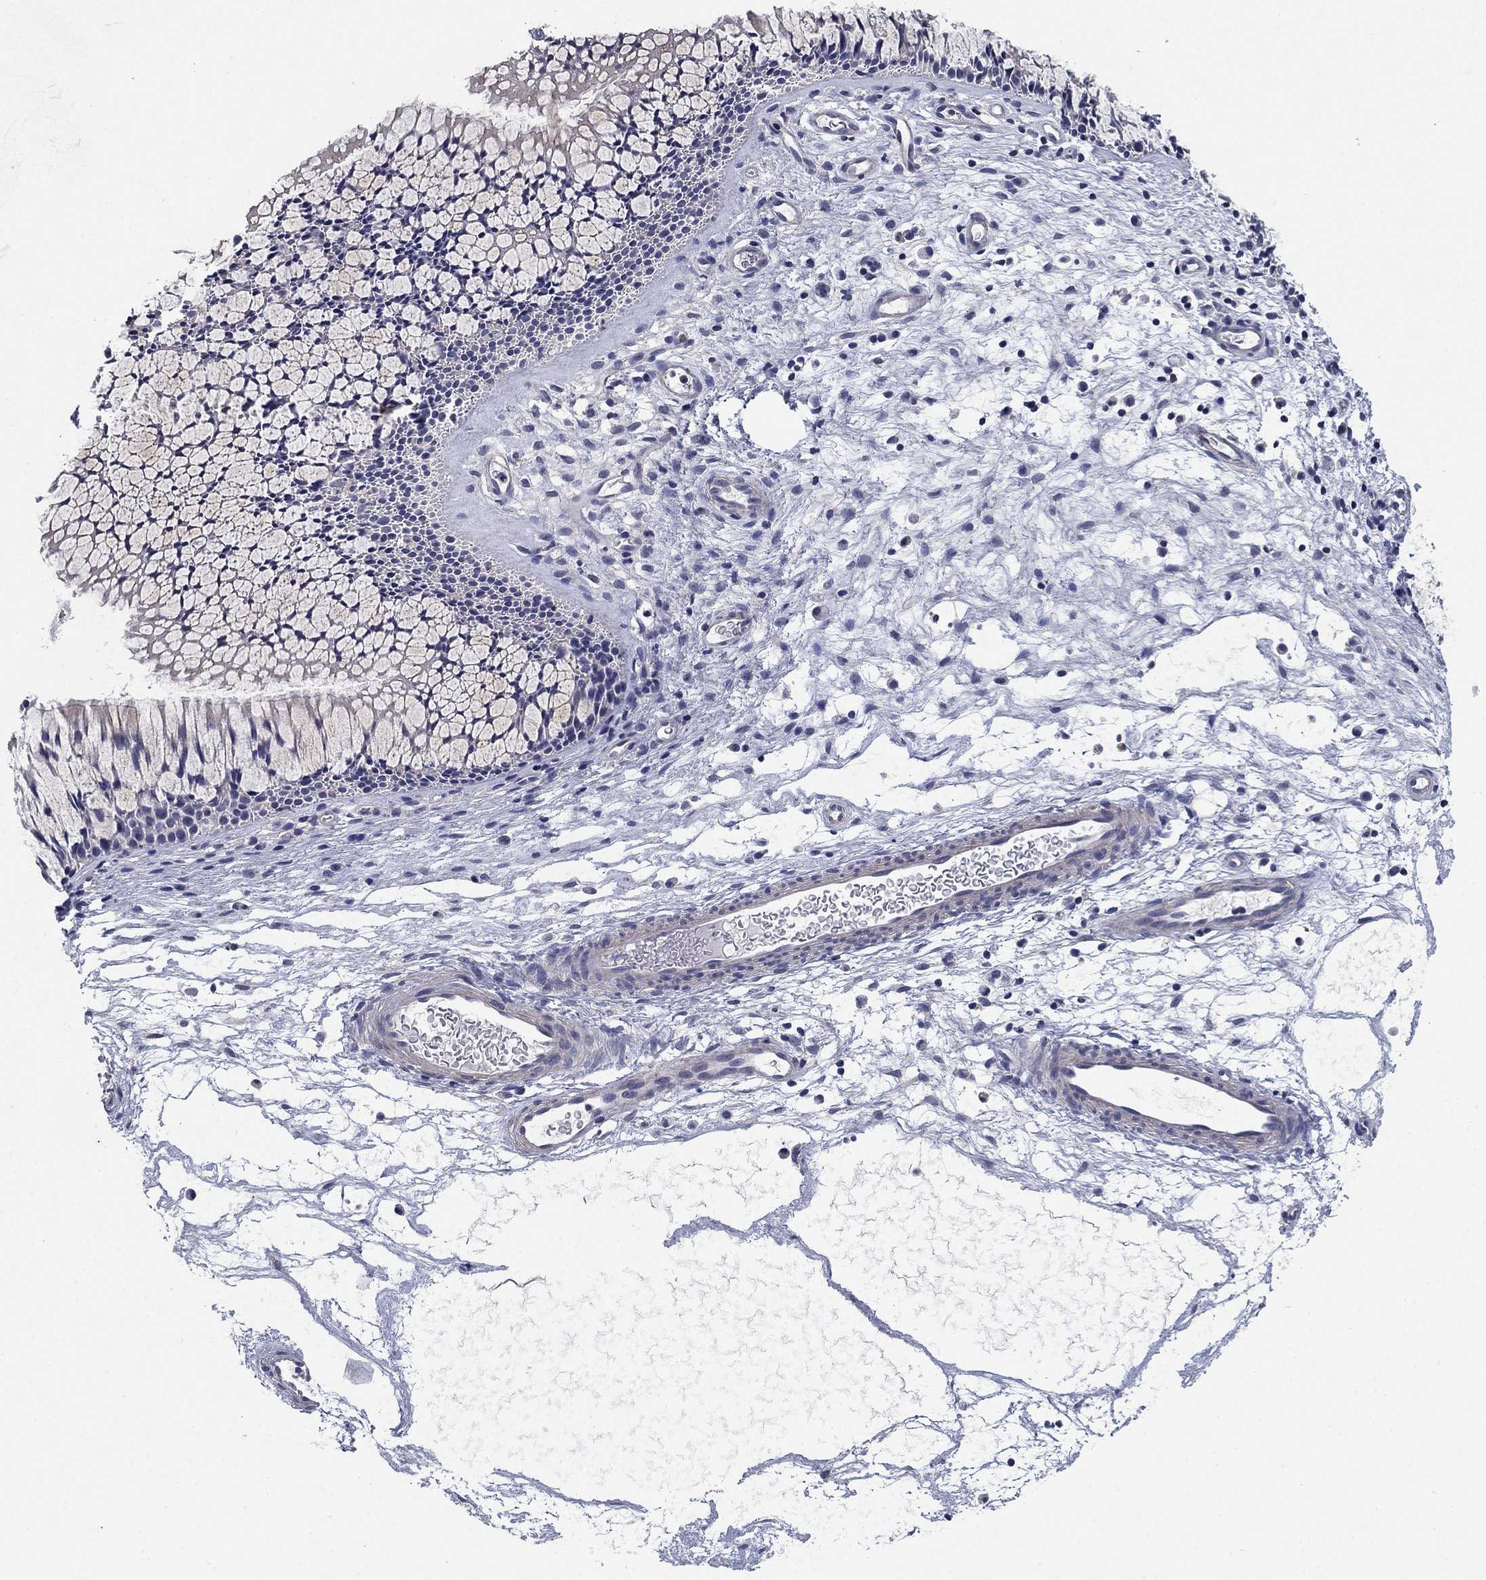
{"staining": {"intensity": "negative", "quantity": "none", "location": "none"}, "tissue": "nasopharynx", "cell_type": "Respiratory epithelial cells", "image_type": "normal", "snomed": [{"axis": "morphology", "description": "Normal tissue, NOS"}, {"axis": "topography", "description": "Nasopharynx"}], "caption": "Immunohistochemical staining of benign human nasopharynx shows no significant staining in respiratory epithelial cells. (Immunohistochemistry, brightfield microscopy, high magnification).", "gene": "GRK7", "patient": {"sex": "male", "age": 51}}